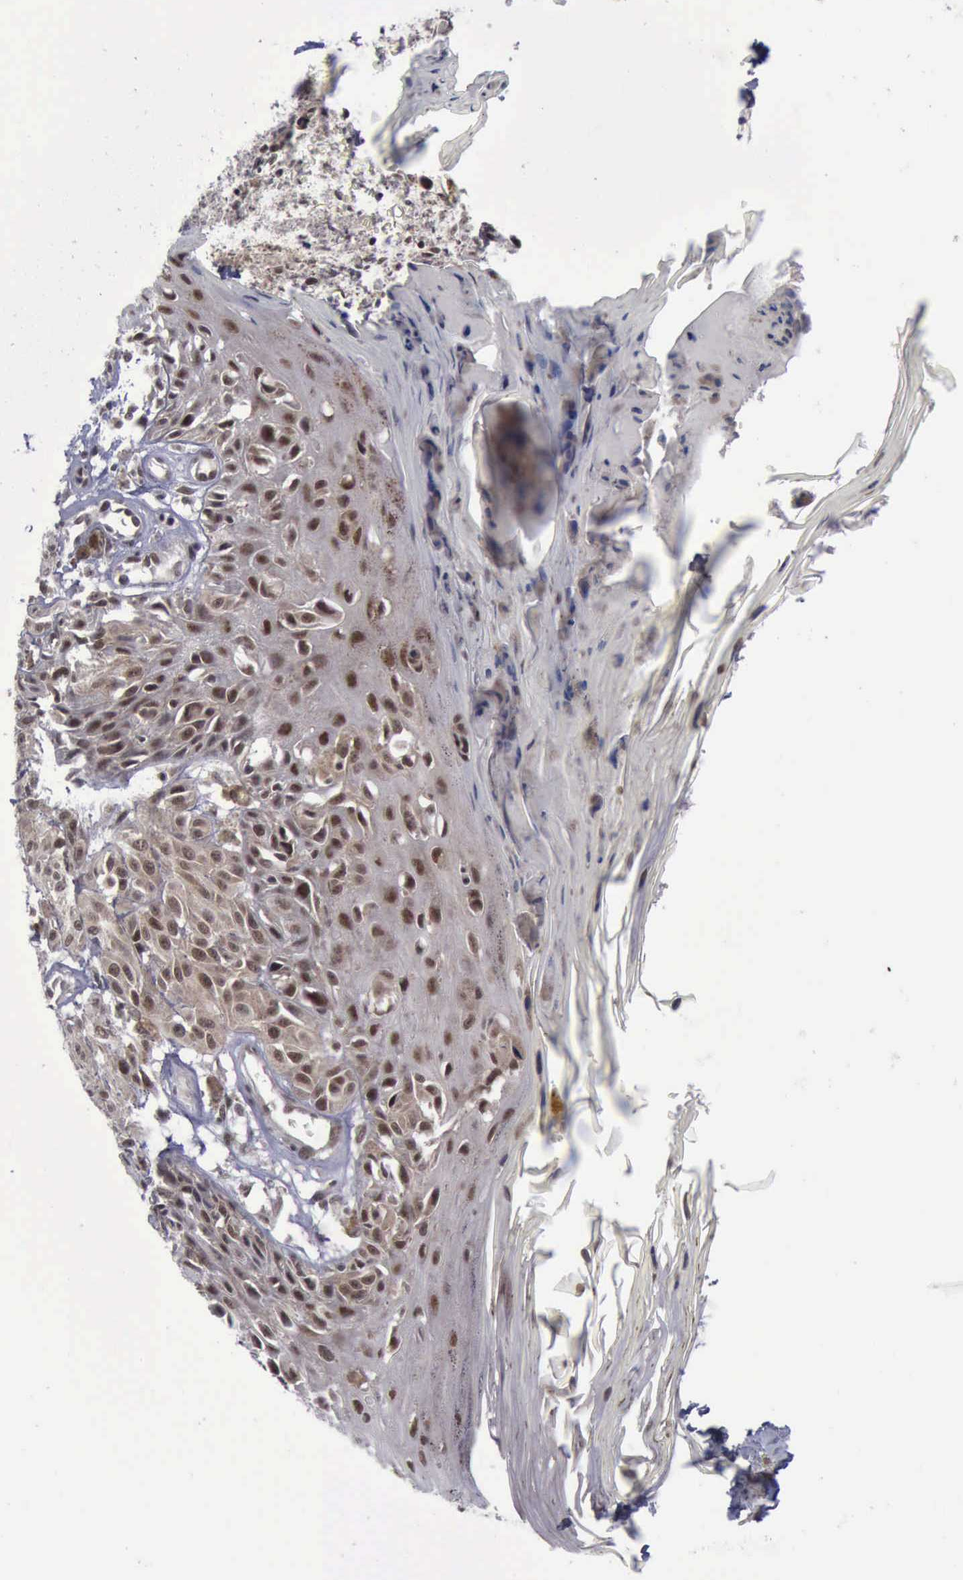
{"staining": {"intensity": "moderate", "quantity": ">75%", "location": "cytoplasmic/membranous,nuclear"}, "tissue": "melanoma", "cell_type": "Tumor cells", "image_type": "cancer", "snomed": [{"axis": "morphology", "description": "Malignant melanoma, NOS"}, {"axis": "topography", "description": "Skin"}], "caption": "Tumor cells reveal moderate cytoplasmic/membranous and nuclear expression in approximately >75% of cells in malignant melanoma.", "gene": "ATM", "patient": {"sex": "male", "age": 49}}